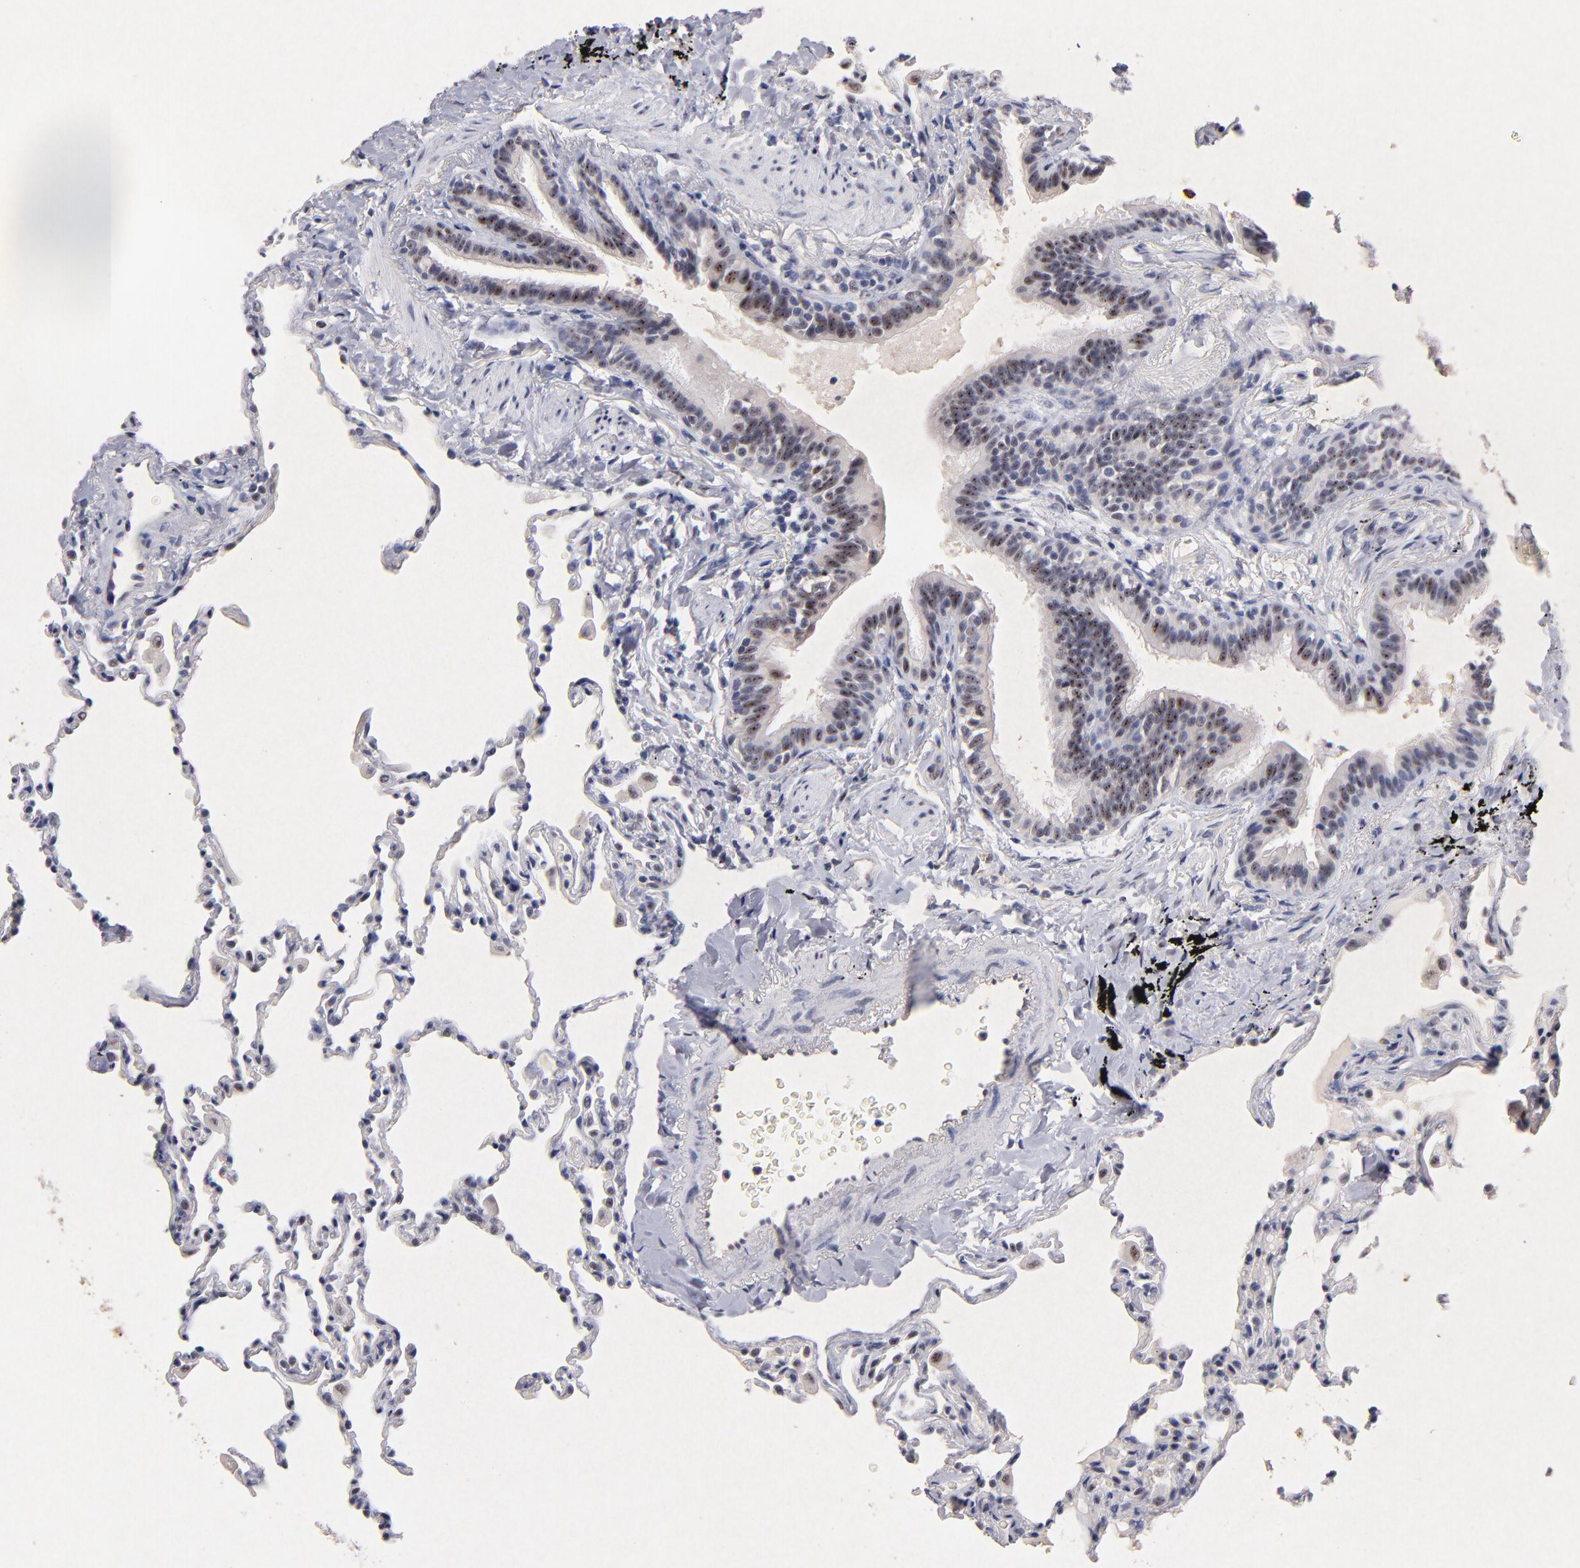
{"staining": {"intensity": "moderate", "quantity": "<25%", "location": "nuclear"}, "tissue": "lung", "cell_type": "Alveolar cells", "image_type": "normal", "snomed": [{"axis": "morphology", "description": "Normal tissue, NOS"}, {"axis": "topography", "description": "Lung"}], "caption": "A high-resolution photomicrograph shows immunohistochemistry staining of unremarkable lung, which displays moderate nuclear positivity in about <25% of alveolar cells.", "gene": "RAF1", "patient": {"sex": "male", "age": 59}}